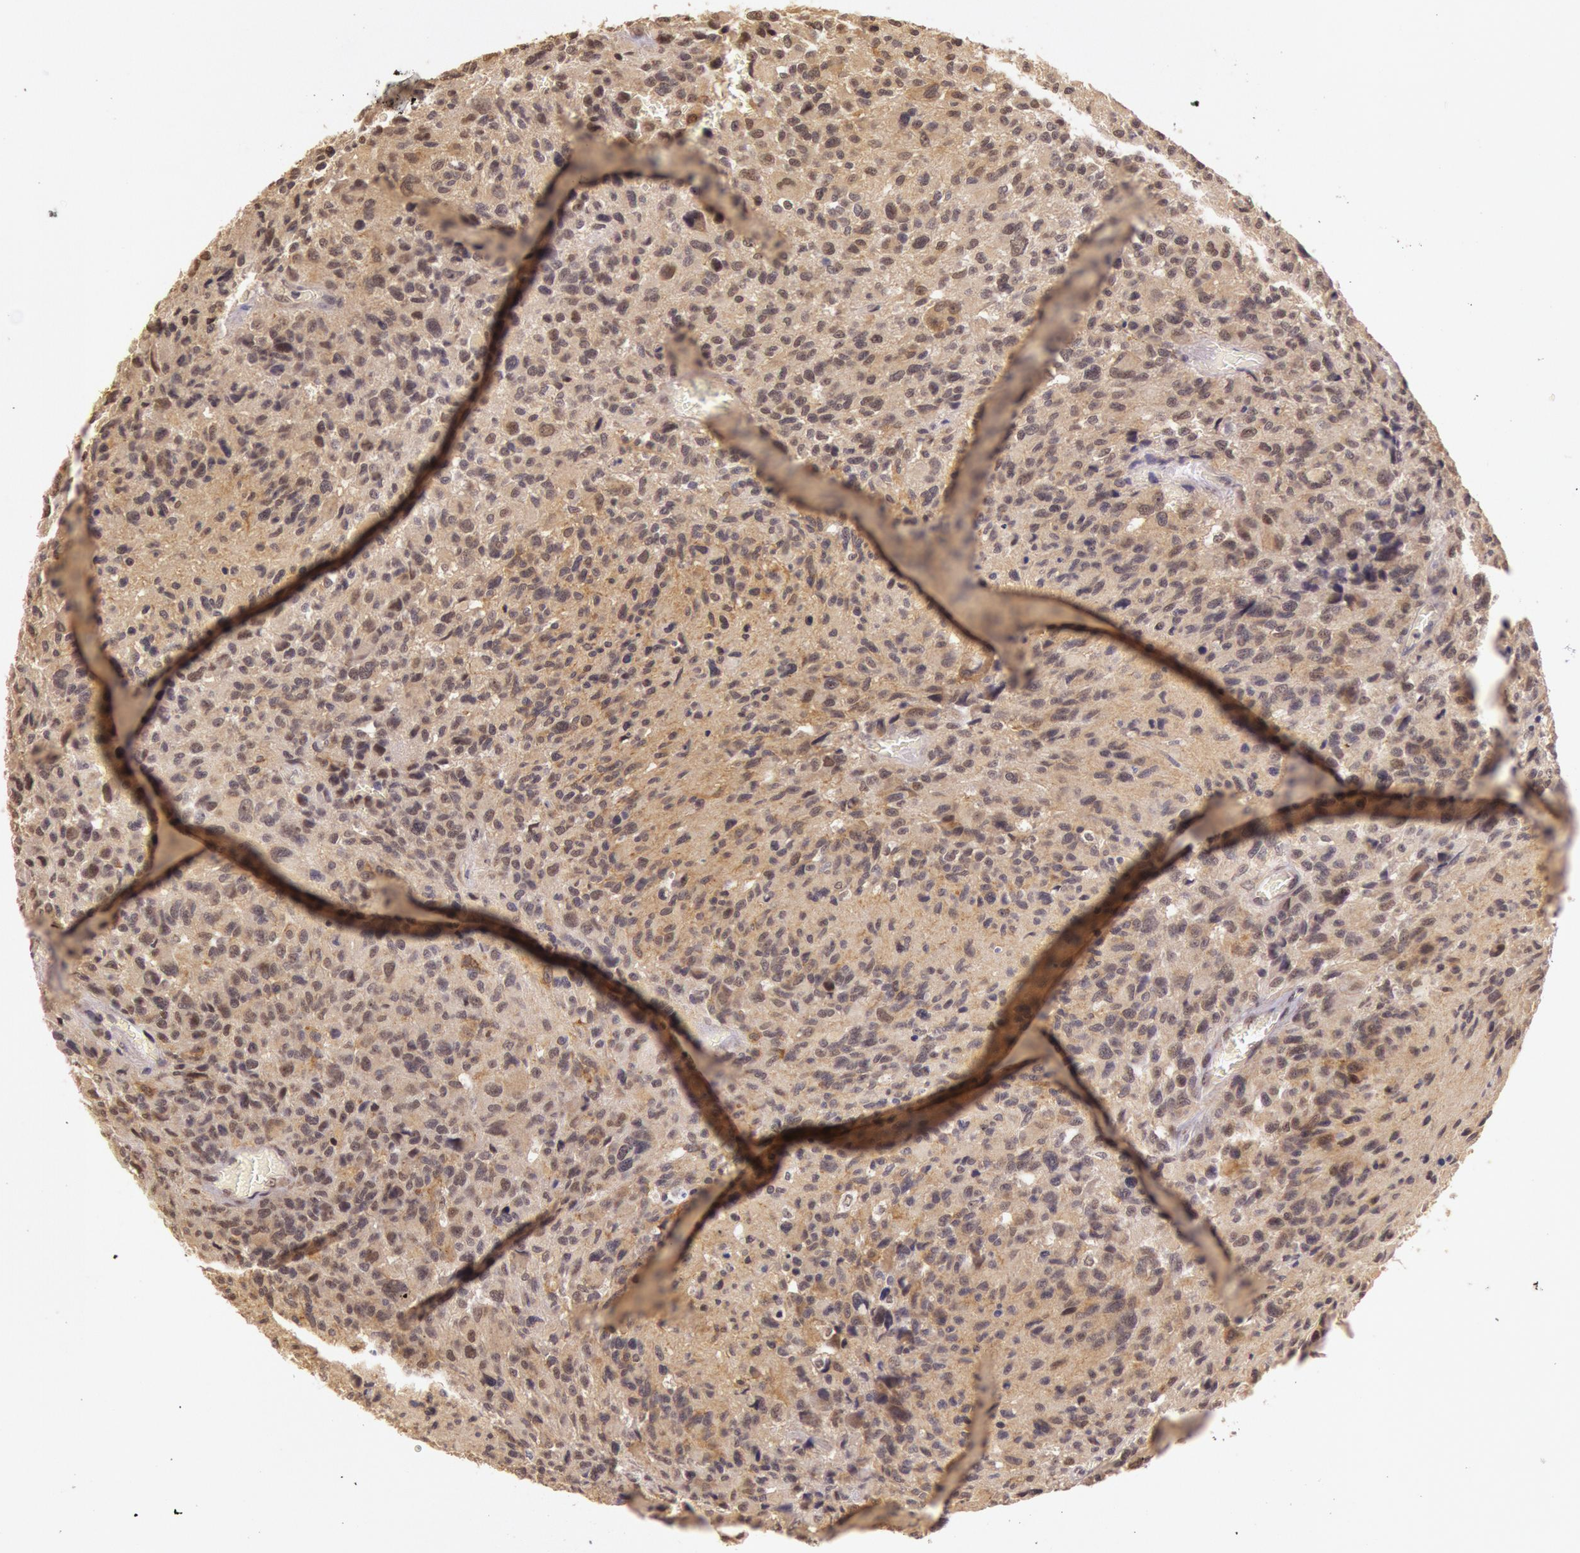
{"staining": {"intensity": "moderate", "quantity": "25%-75%", "location": "cytoplasmic/membranous"}, "tissue": "glioma", "cell_type": "Tumor cells", "image_type": "cancer", "snomed": [{"axis": "morphology", "description": "Glioma, malignant, High grade"}, {"axis": "topography", "description": "Brain"}], "caption": "High-grade glioma (malignant) stained with a protein marker demonstrates moderate staining in tumor cells.", "gene": "RTL10", "patient": {"sex": "male", "age": 69}}